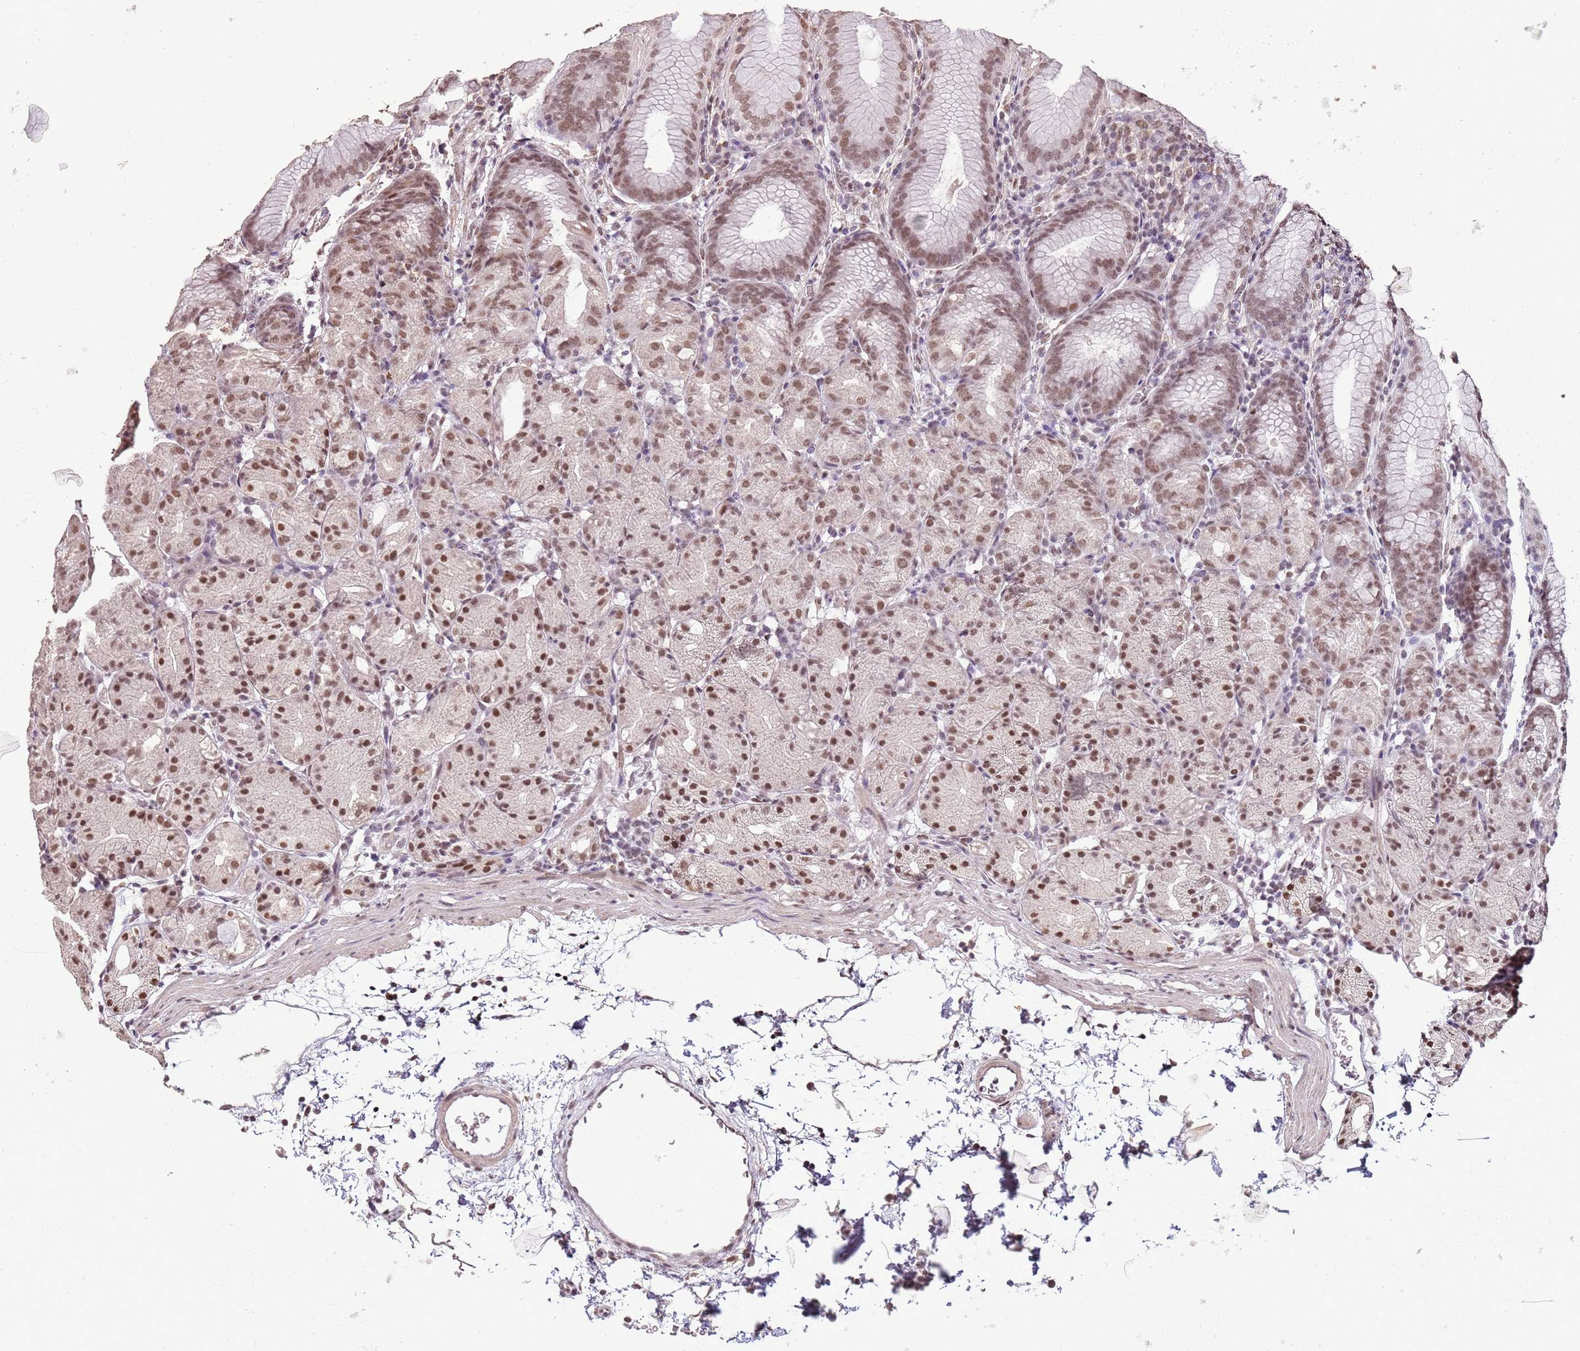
{"staining": {"intensity": "moderate", "quantity": ">75%", "location": "nuclear"}, "tissue": "stomach", "cell_type": "Glandular cells", "image_type": "normal", "snomed": [{"axis": "morphology", "description": "Normal tissue, NOS"}, {"axis": "topography", "description": "Stomach, upper"}], "caption": "Protein staining shows moderate nuclear staining in about >75% of glandular cells in normal stomach.", "gene": "ARL14EP", "patient": {"sex": "male", "age": 48}}